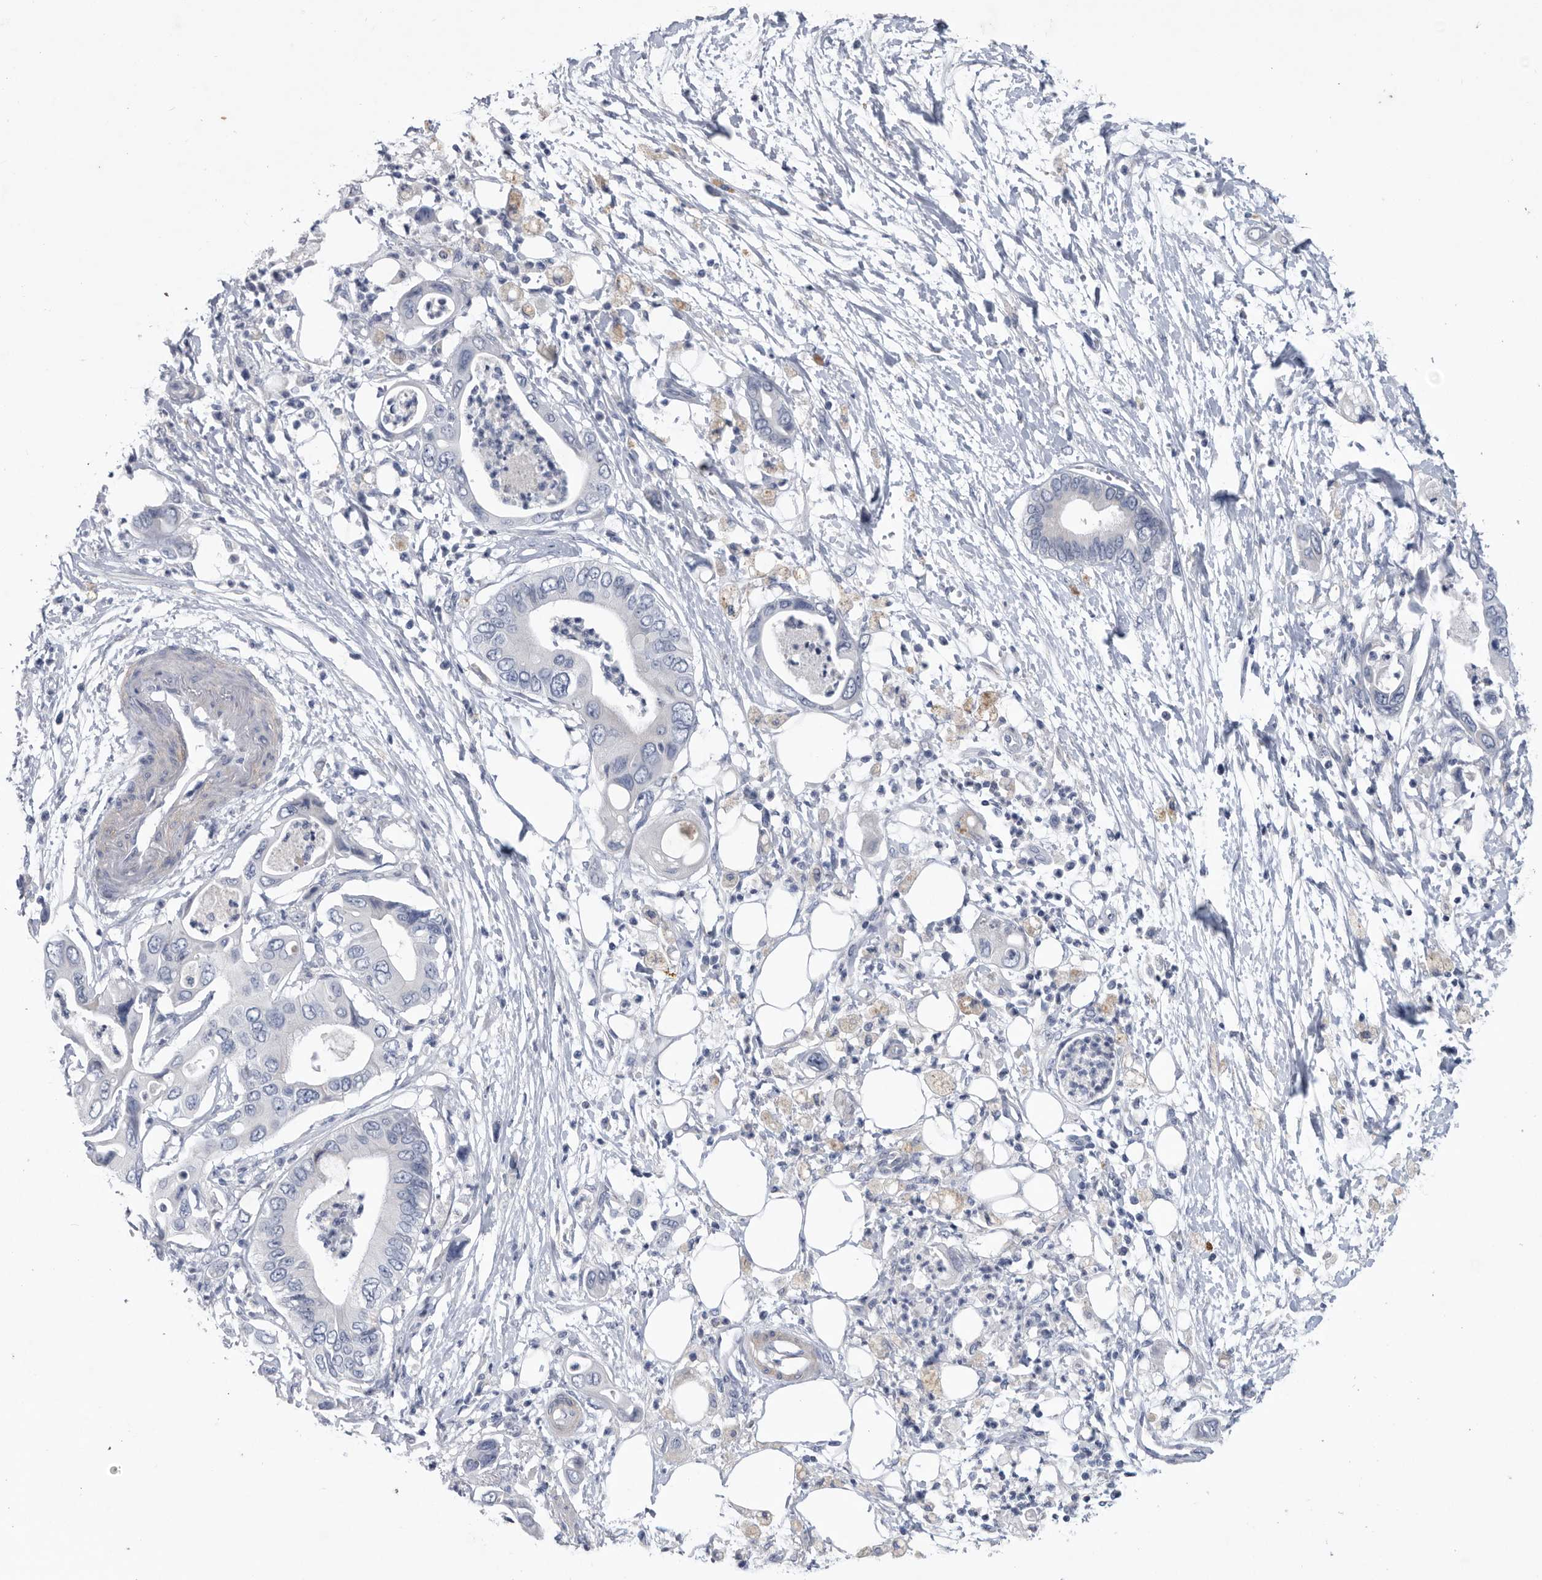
{"staining": {"intensity": "negative", "quantity": "none", "location": "none"}, "tissue": "pancreatic cancer", "cell_type": "Tumor cells", "image_type": "cancer", "snomed": [{"axis": "morphology", "description": "Adenocarcinoma, NOS"}, {"axis": "topography", "description": "Pancreas"}], "caption": "Protein analysis of adenocarcinoma (pancreatic) exhibits no significant positivity in tumor cells.", "gene": "BTBD6", "patient": {"sex": "male", "age": 66}}